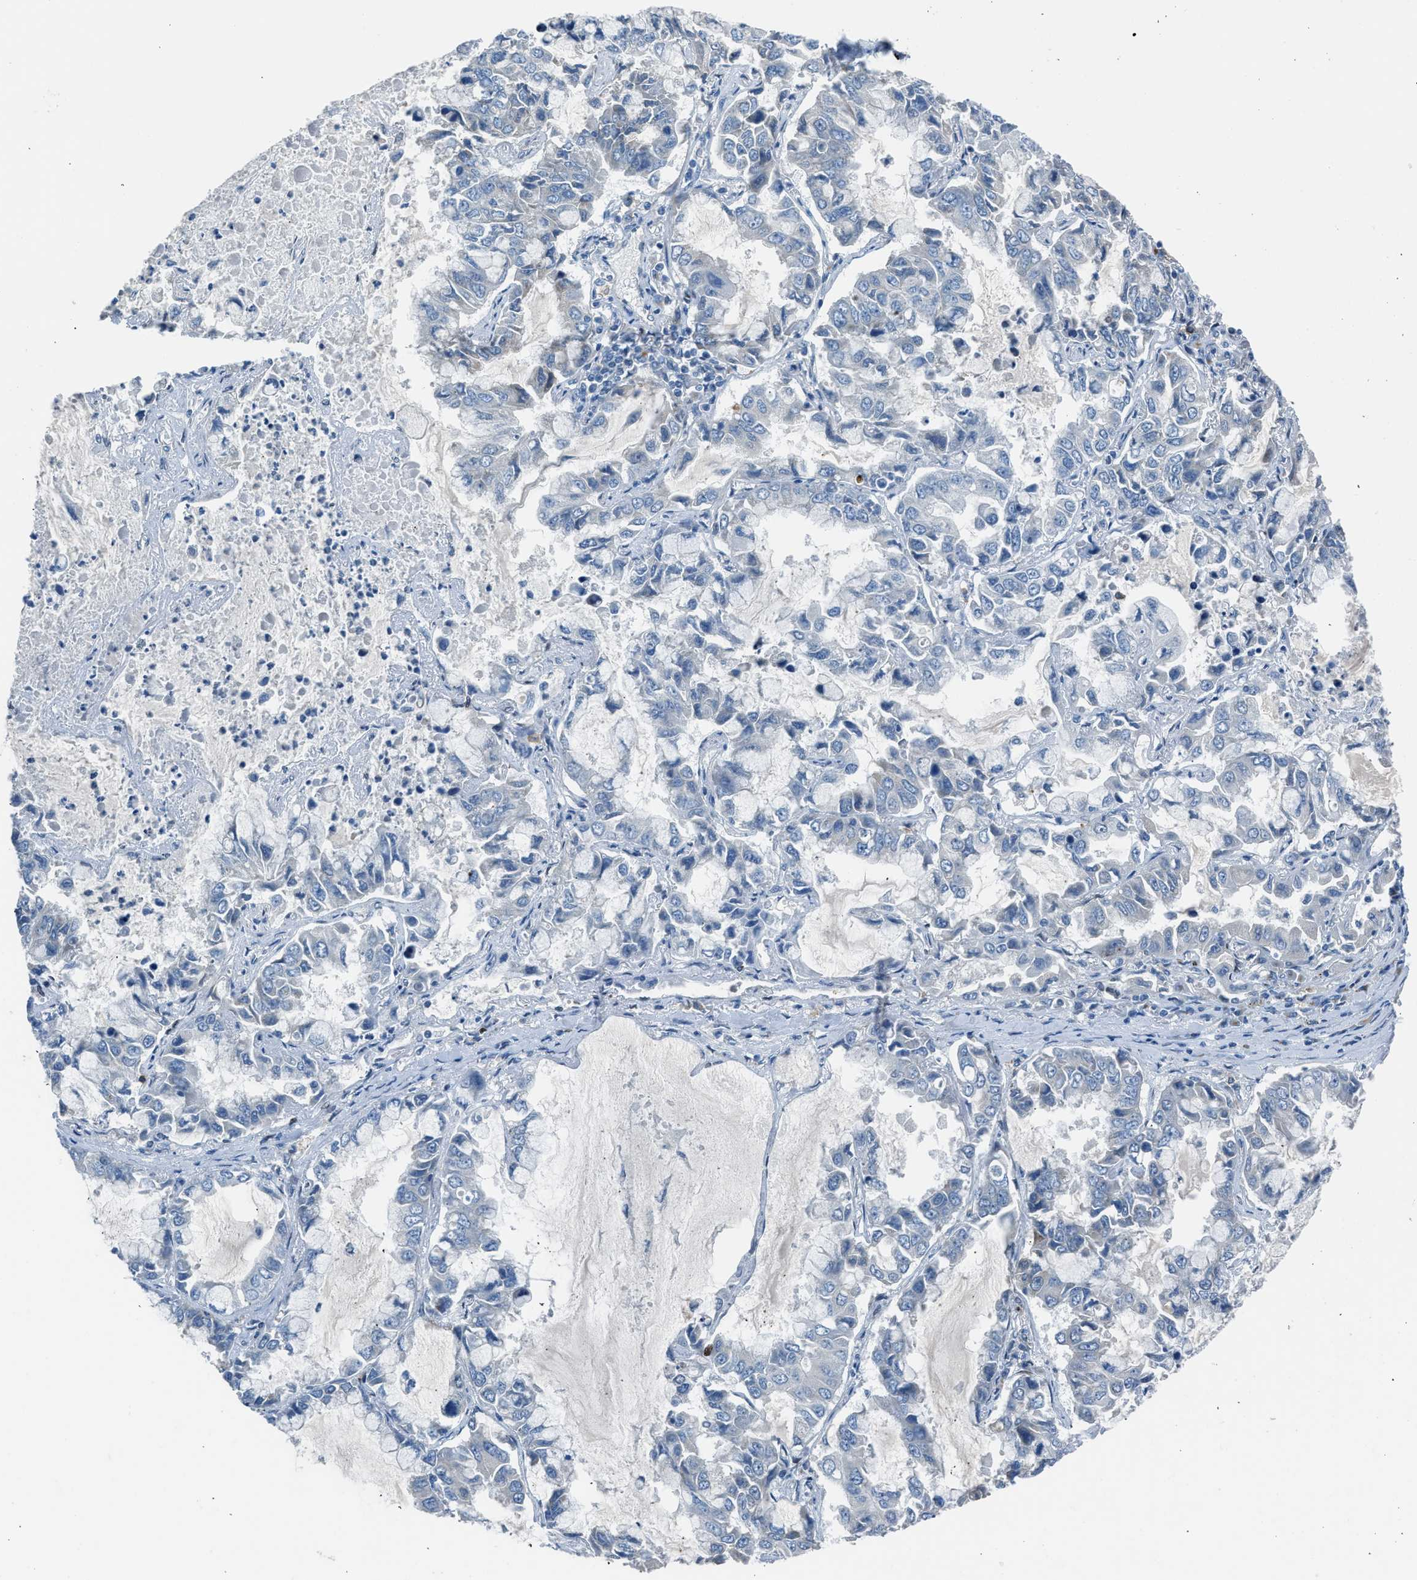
{"staining": {"intensity": "negative", "quantity": "none", "location": "none"}, "tissue": "lung cancer", "cell_type": "Tumor cells", "image_type": "cancer", "snomed": [{"axis": "morphology", "description": "Adenocarcinoma, NOS"}, {"axis": "topography", "description": "Lung"}], "caption": "Immunohistochemistry (IHC) photomicrograph of lung cancer (adenocarcinoma) stained for a protein (brown), which shows no expression in tumor cells. Brightfield microscopy of immunohistochemistry stained with DAB (brown) and hematoxylin (blue), captured at high magnification.", "gene": "RNF41", "patient": {"sex": "male", "age": 64}}